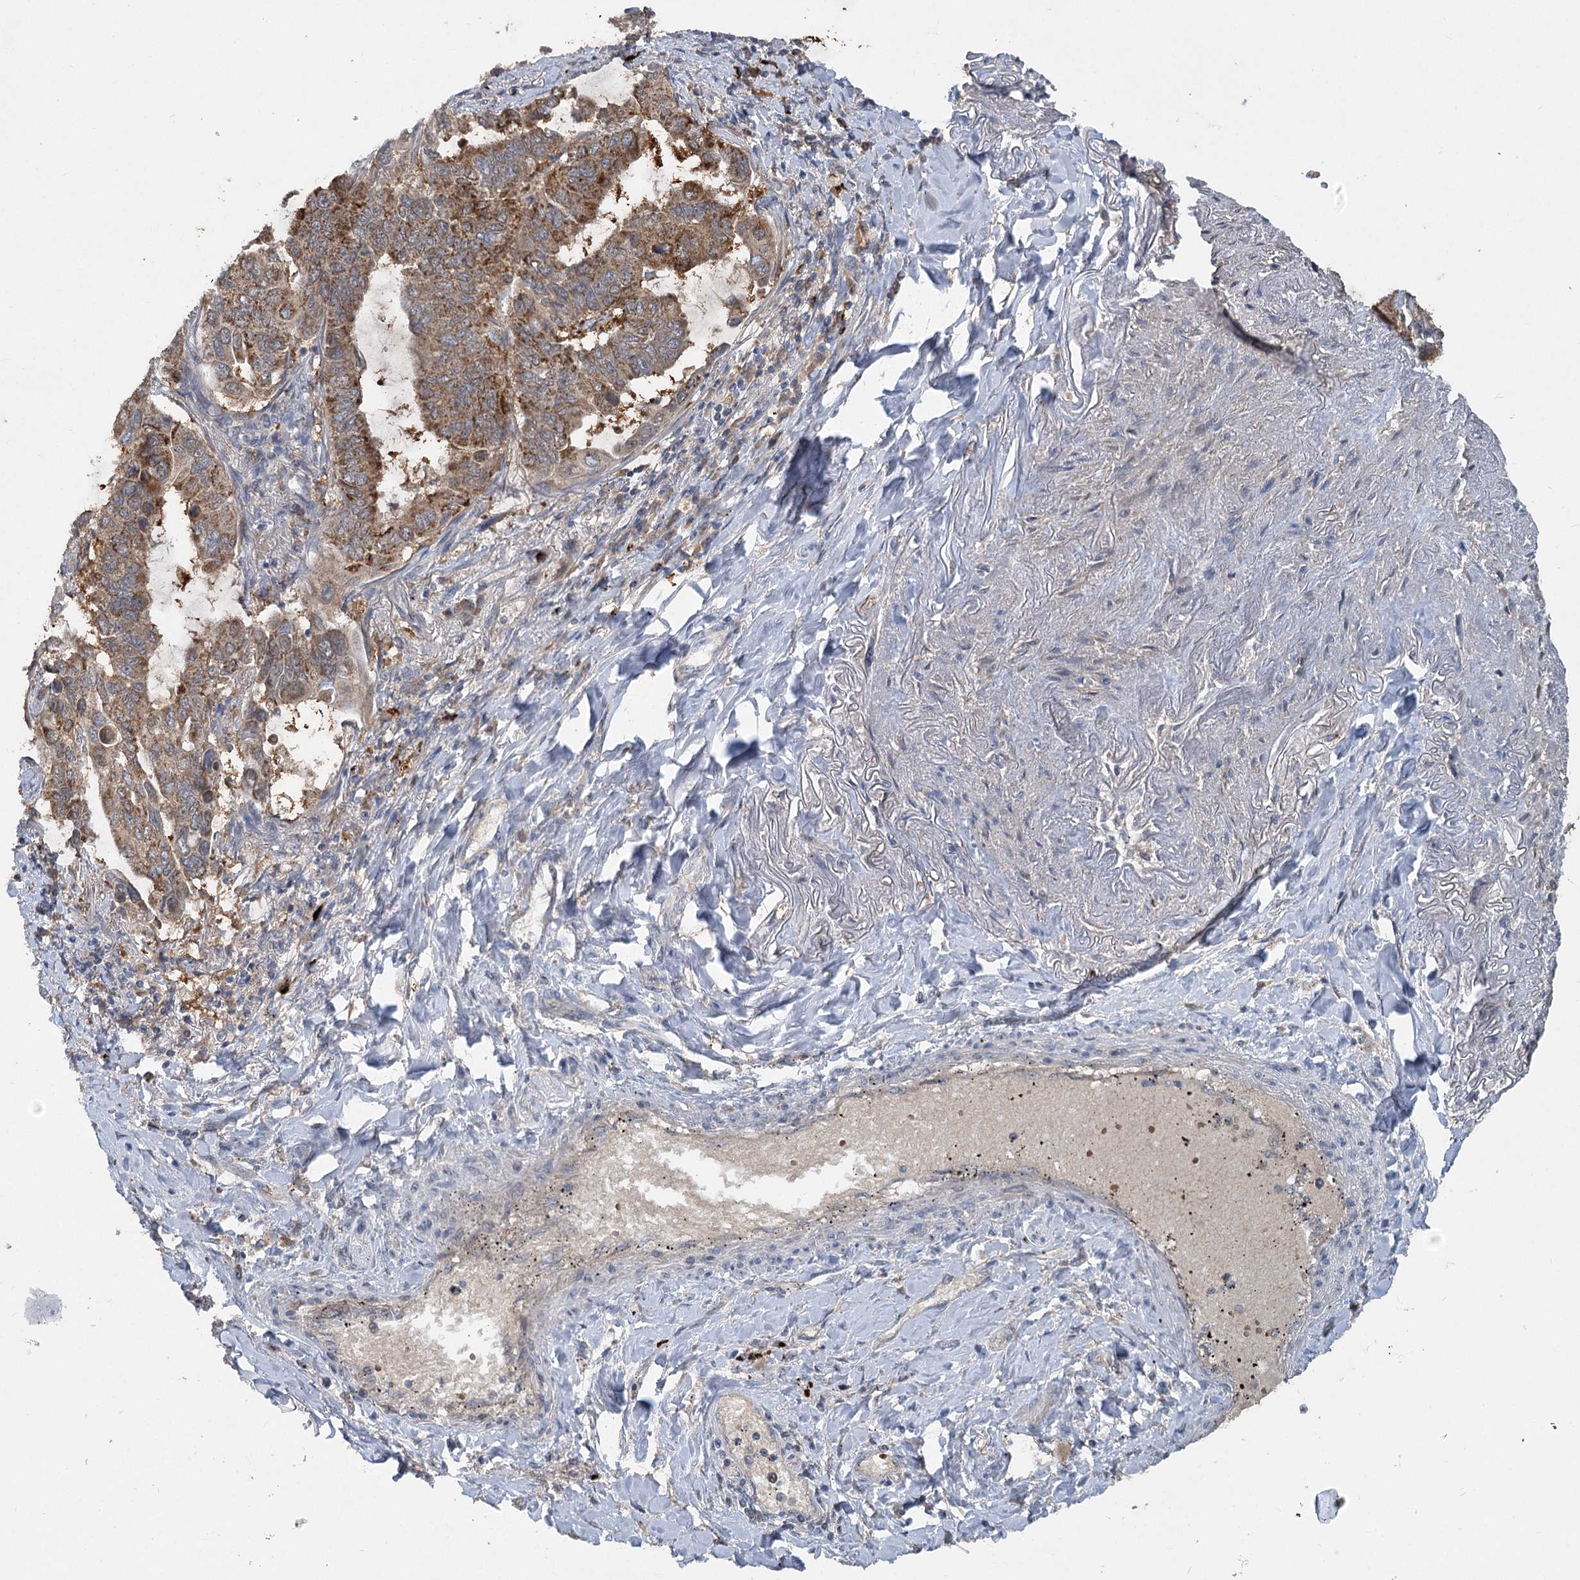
{"staining": {"intensity": "moderate", "quantity": ">75%", "location": "cytoplasmic/membranous"}, "tissue": "lung cancer", "cell_type": "Tumor cells", "image_type": "cancer", "snomed": [{"axis": "morphology", "description": "Adenocarcinoma, NOS"}, {"axis": "topography", "description": "Lung"}], "caption": "Lung cancer stained with DAB immunohistochemistry demonstrates medium levels of moderate cytoplasmic/membranous expression in approximately >75% of tumor cells. The protein is stained brown, and the nuclei are stained in blue (DAB IHC with brightfield microscopy, high magnification).", "gene": "PYROXD2", "patient": {"sex": "male", "age": 64}}